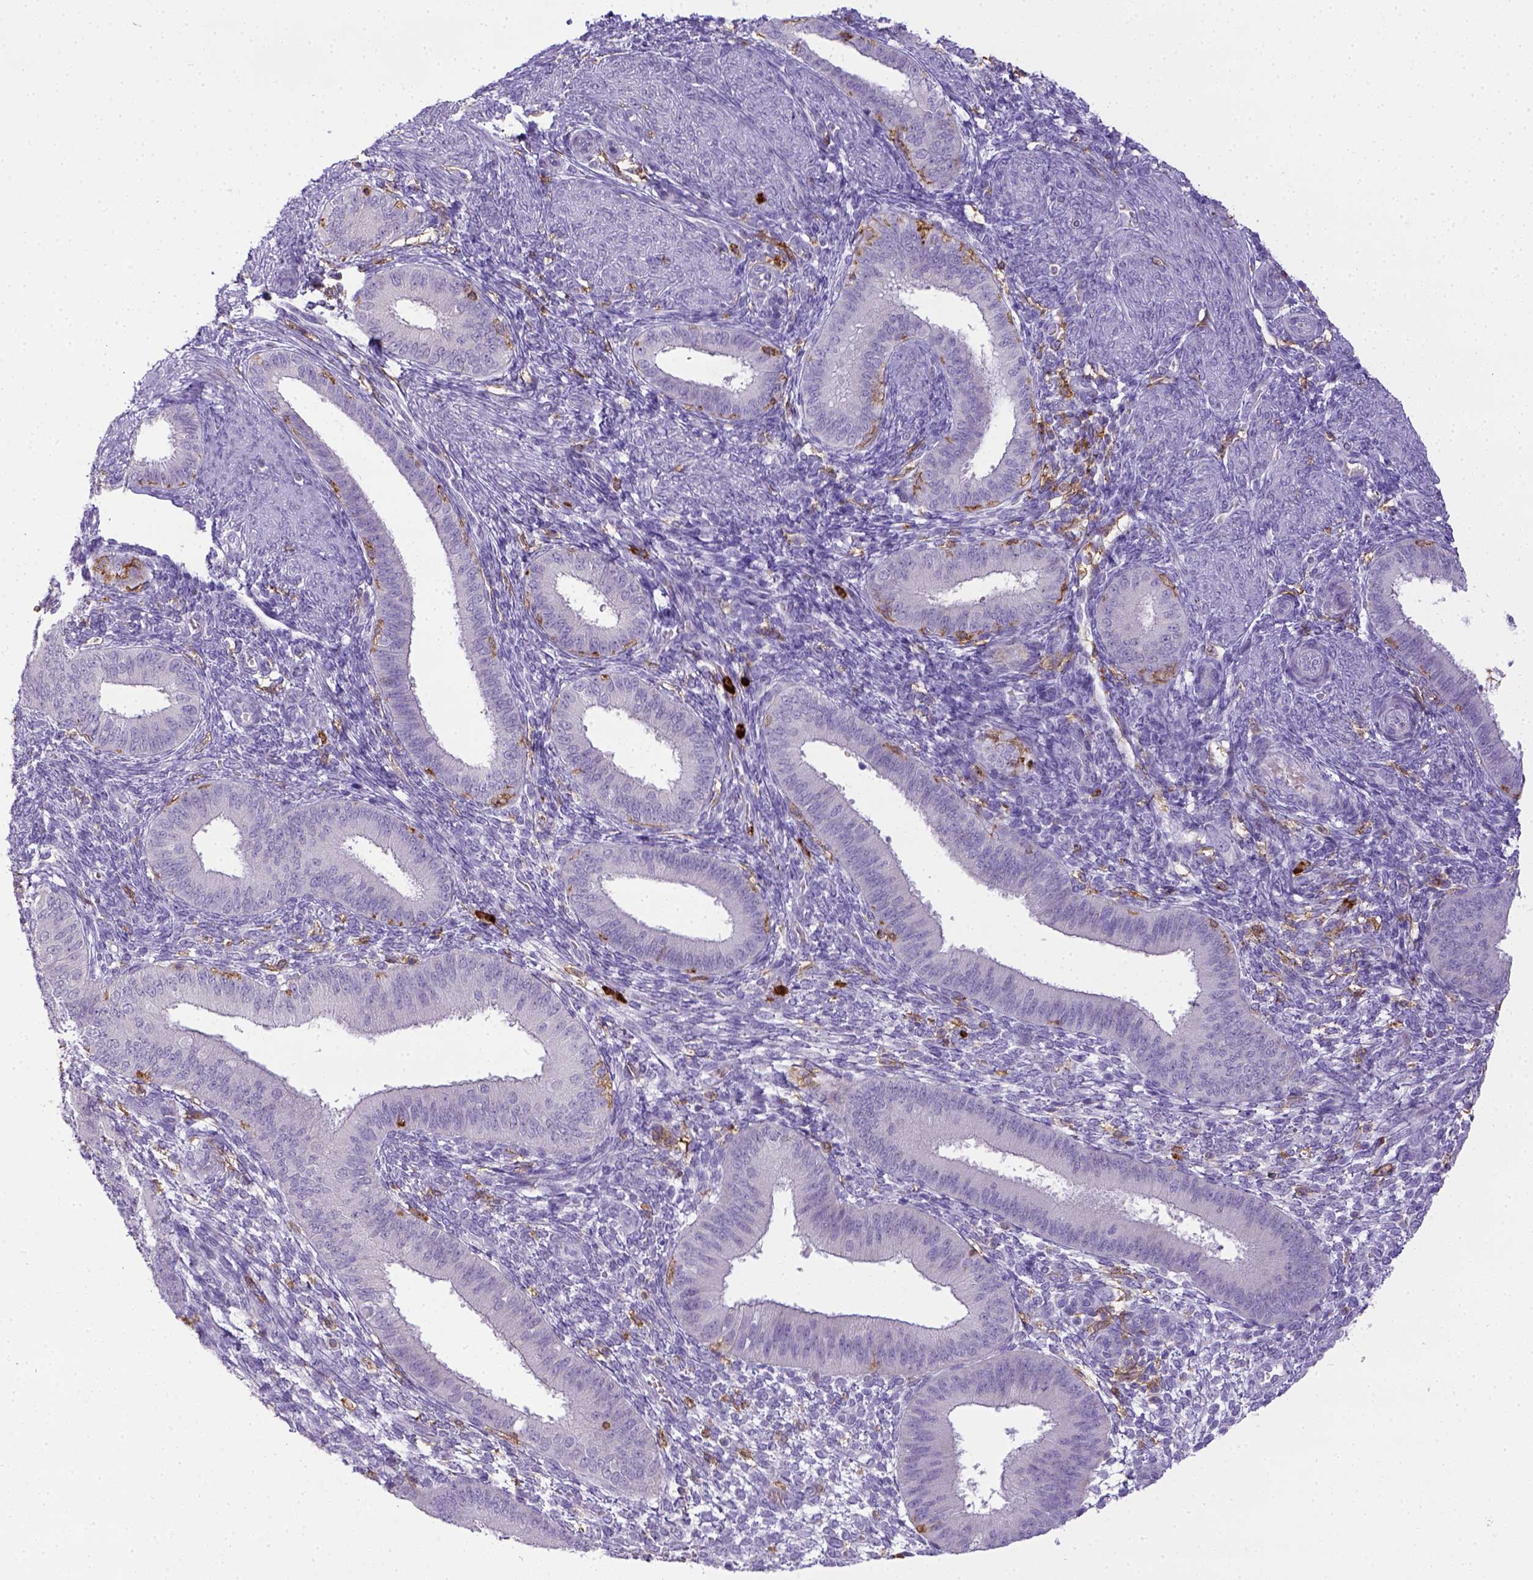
{"staining": {"intensity": "negative", "quantity": "none", "location": "none"}, "tissue": "endometrium", "cell_type": "Cells in endometrial stroma", "image_type": "normal", "snomed": [{"axis": "morphology", "description": "Normal tissue, NOS"}, {"axis": "topography", "description": "Endometrium"}], "caption": "Immunohistochemistry (IHC) micrograph of normal endometrium stained for a protein (brown), which demonstrates no staining in cells in endometrial stroma.", "gene": "ITGAM", "patient": {"sex": "female", "age": 39}}